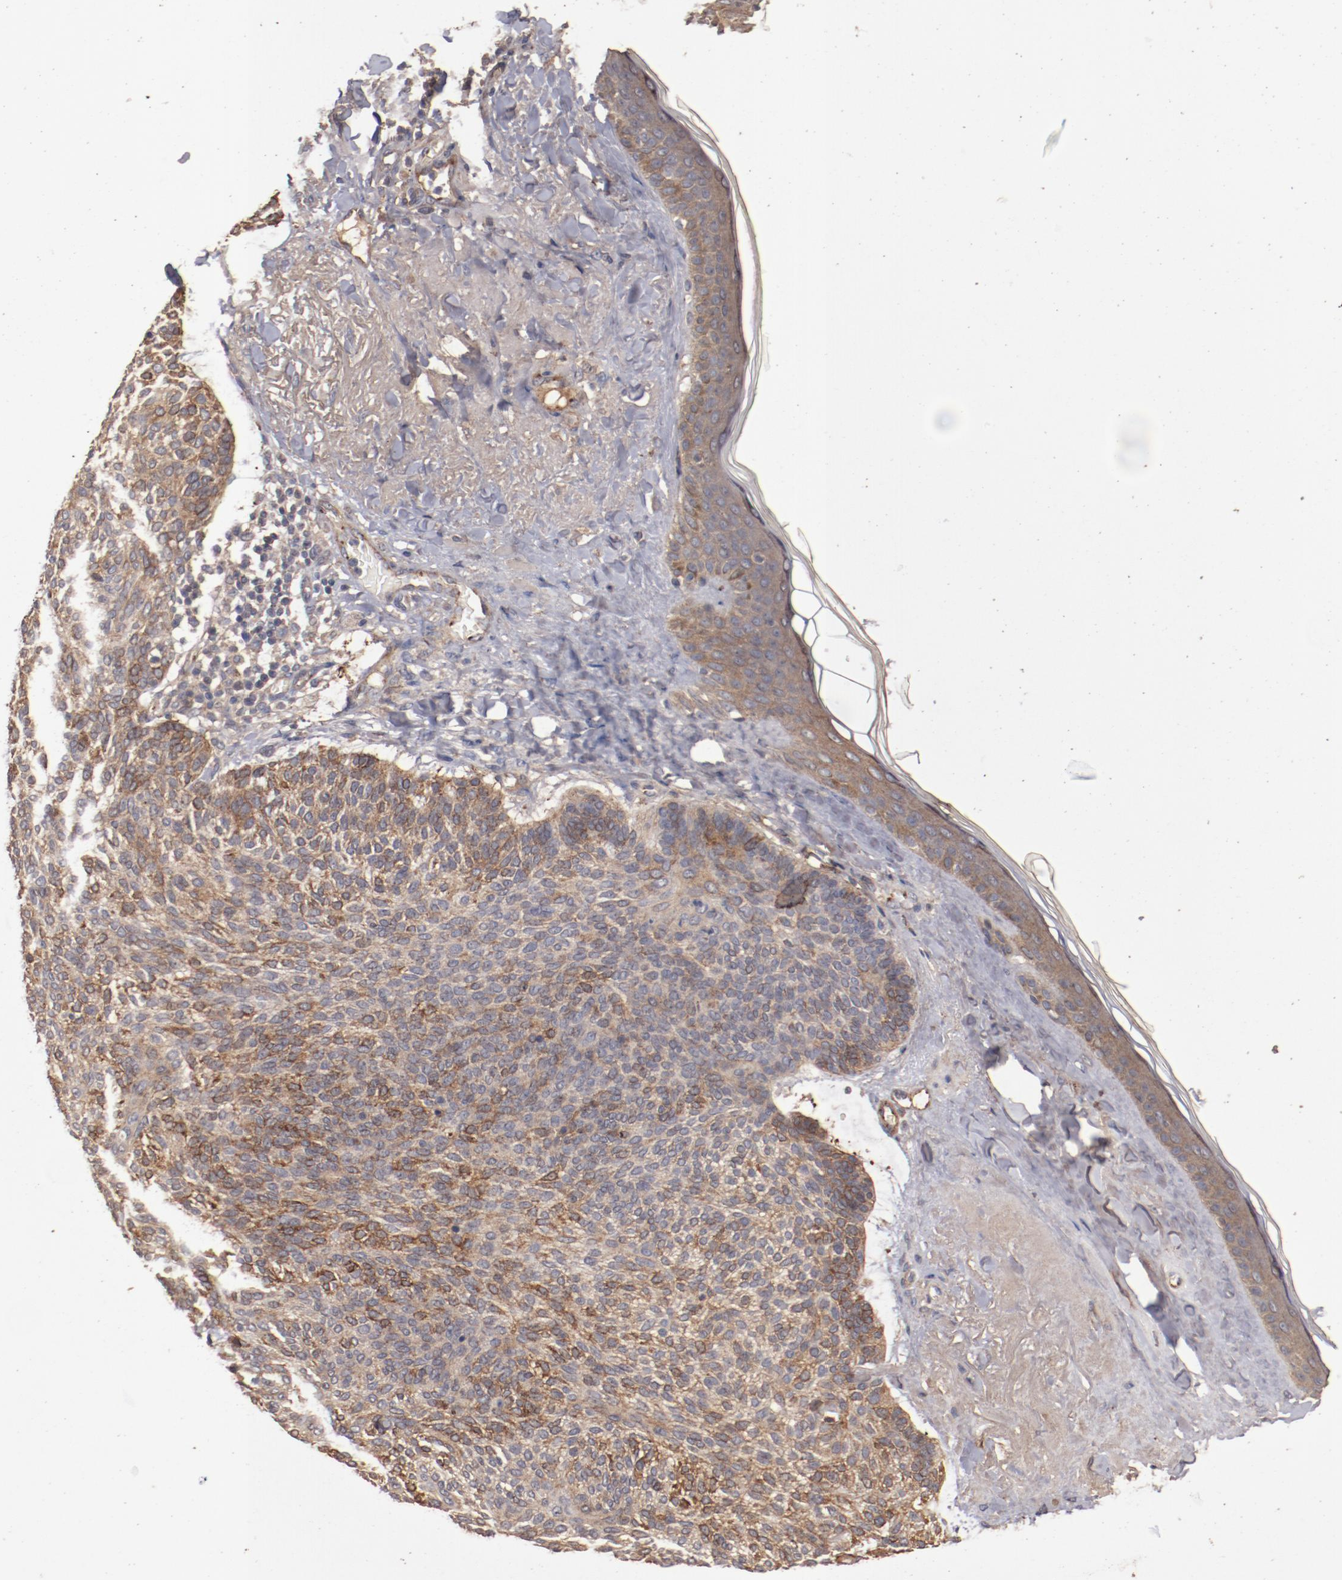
{"staining": {"intensity": "moderate", "quantity": ">75%", "location": "cytoplasmic/membranous"}, "tissue": "skin cancer", "cell_type": "Tumor cells", "image_type": "cancer", "snomed": [{"axis": "morphology", "description": "Normal tissue, NOS"}, {"axis": "morphology", "description": "Basal cell carcinoma"}, {"axis": "topography", "description": "Skin"}], "caption": "Immunohistochemical staining of human skin basal cell carcinoma demonstrates moderate cytoplasmic/membranous protein positivity in approximately >75% of tumor cells.", "gene": "DIPK2B", "patient": {"sex": "female", "age": 70}}